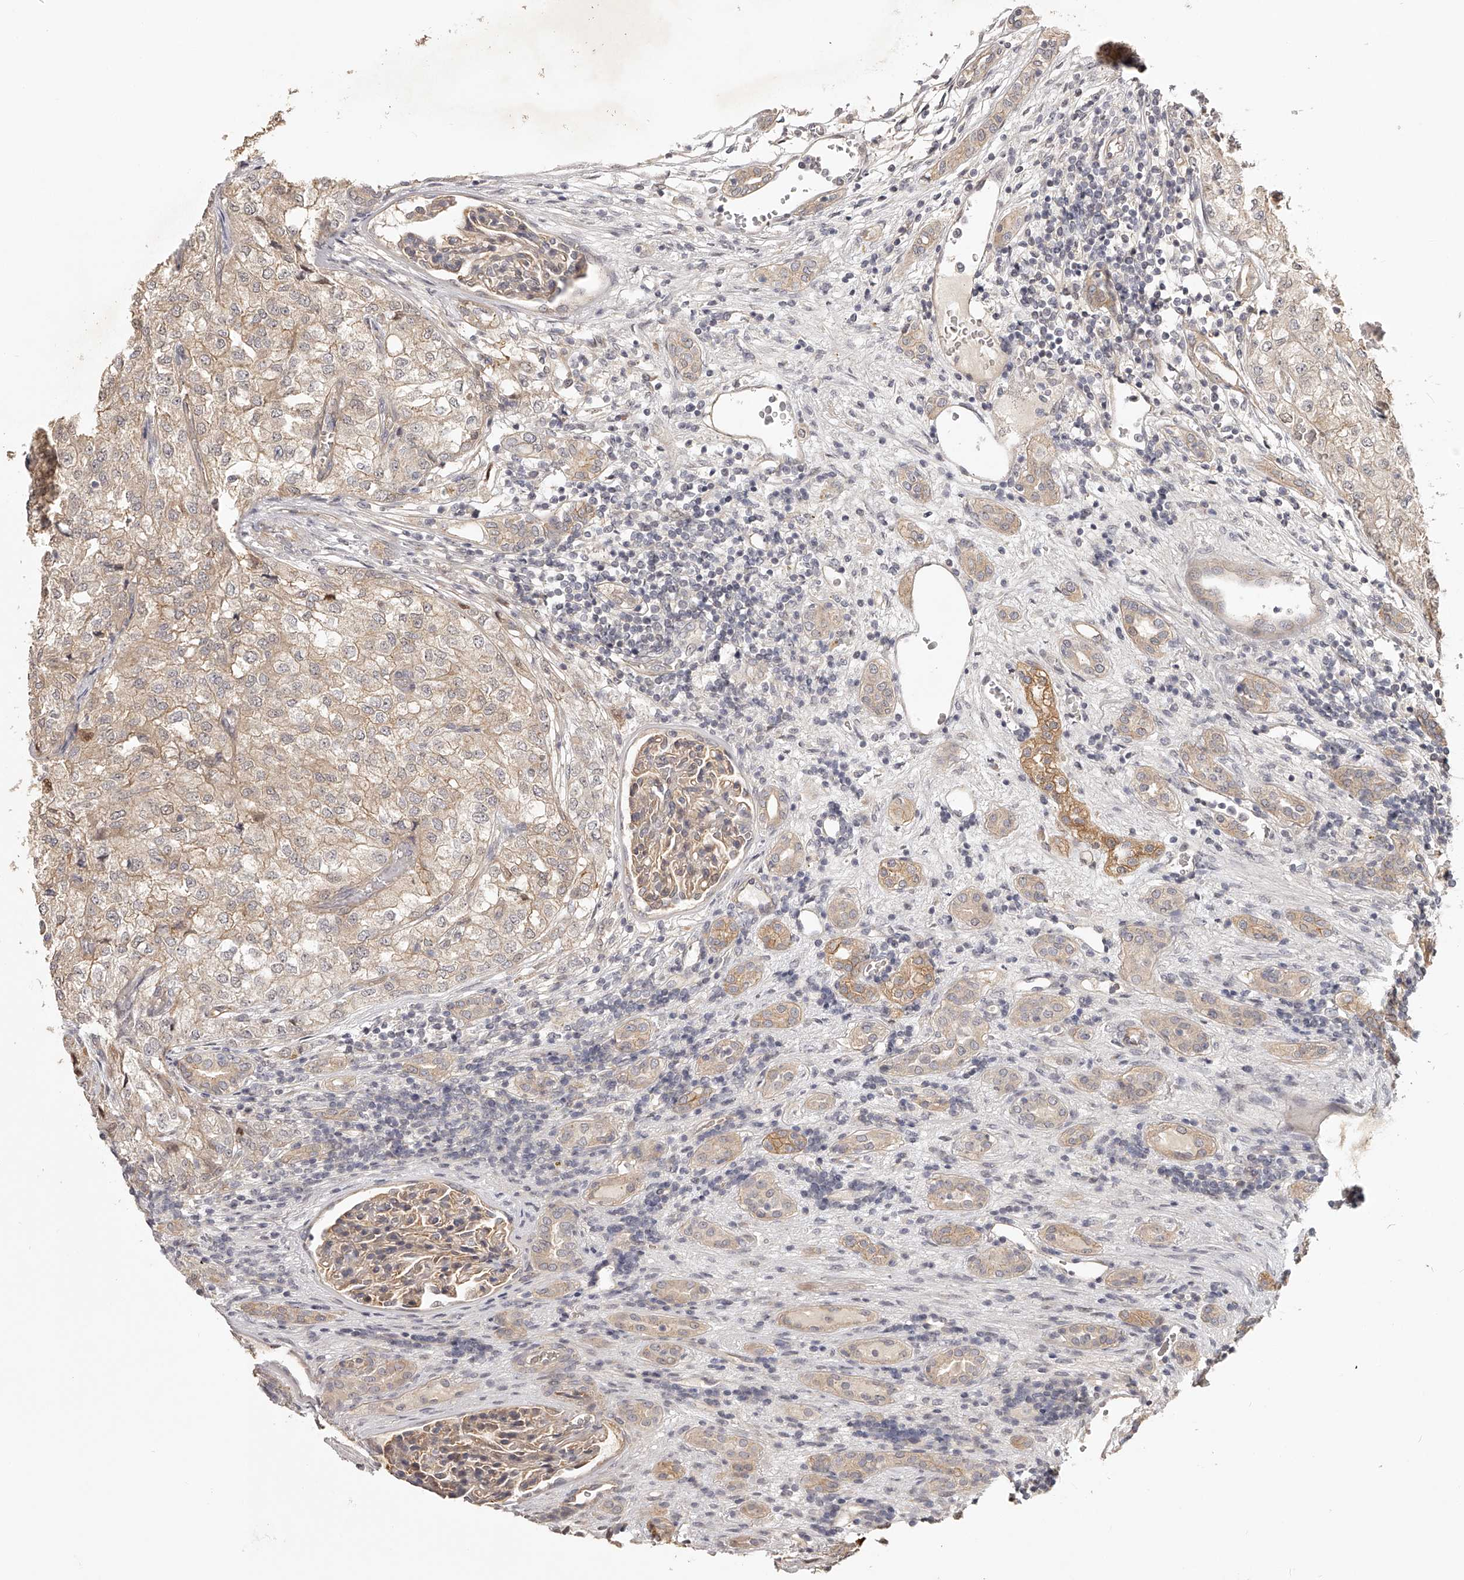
{"staining": {"intensity": "weak", "quantity": "25%-75%", "location": "cytoplasmic/membranous"}, "tissue": "renal cancer", "cell_type": "Tumor cells", "image_type": "cancer", "snomed": [{"axis": "morphology", "description": "Adenocarcinoma, NOS"}, {"axis": "topography", "description": "Kidney"}], "caption": "Protein expression analysis of renal cancer reveals weak cytoplasmic/membranous positivity in about 25%-75% of tumor cells. (DAB (3,3'-diaminobenzidine) IHC, brown staining for protein, blue staining for nuclei).", "gene": "ZNF582", "patient": {"sex": "female", "age": 54}}